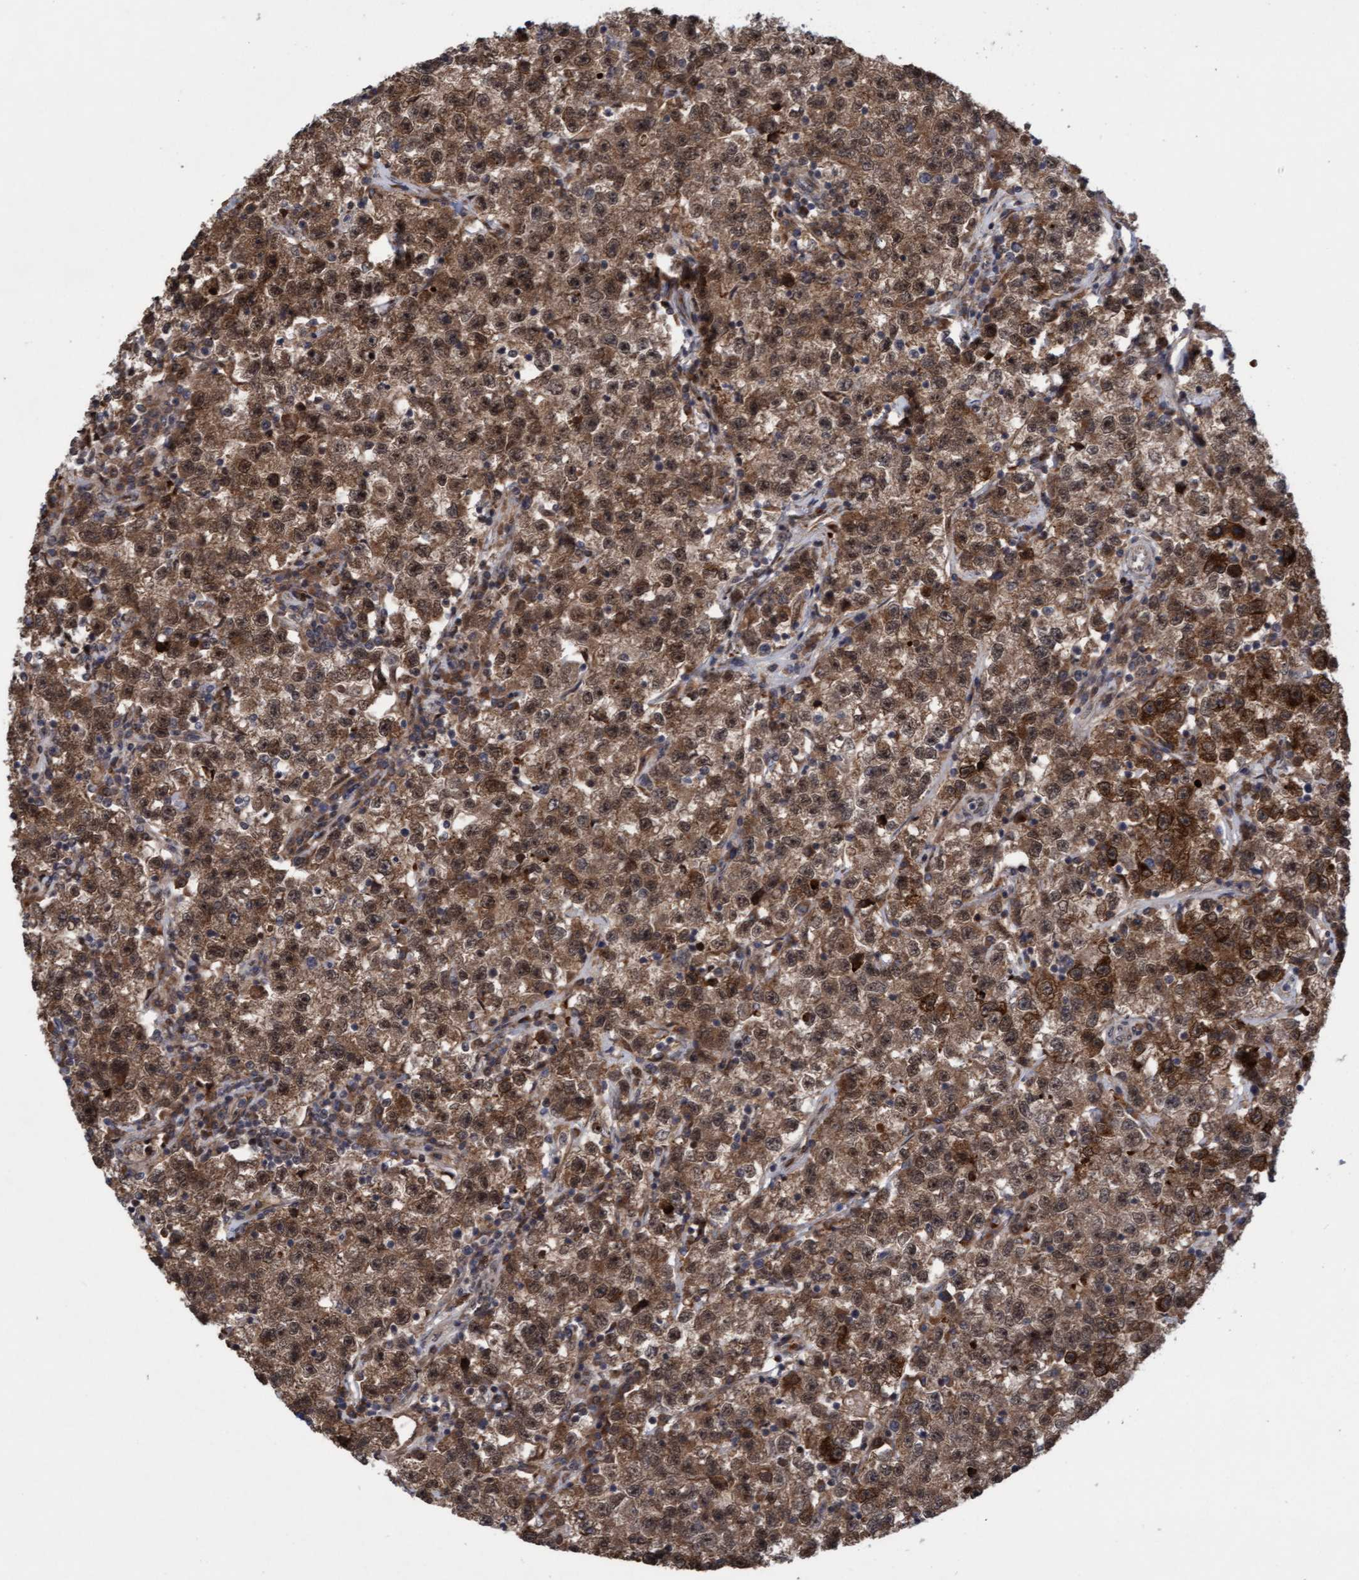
{"staining": {"intensity": "strong", "quantity": ">75%", "location": "cytoplasmic/membranous,nuclear"}, "tissue": "testis cancer", "cell_type": "Tumor cells", "image_type": "cancer", "snomed": [{"axis": "morphology", "description": "Seminoma, NOS"}, {"axis": "topography", "description": "Testis"}], "caption": "An immunohistochemistry histopathology image of tumor tissue is shown. Protein staining in brown labels strong cytoplasmic/membranous and nuclear positivity in testis seminoma within tumor cells.", "gene": "TANC2", "patient": {"sex": "male", "age": 22}}